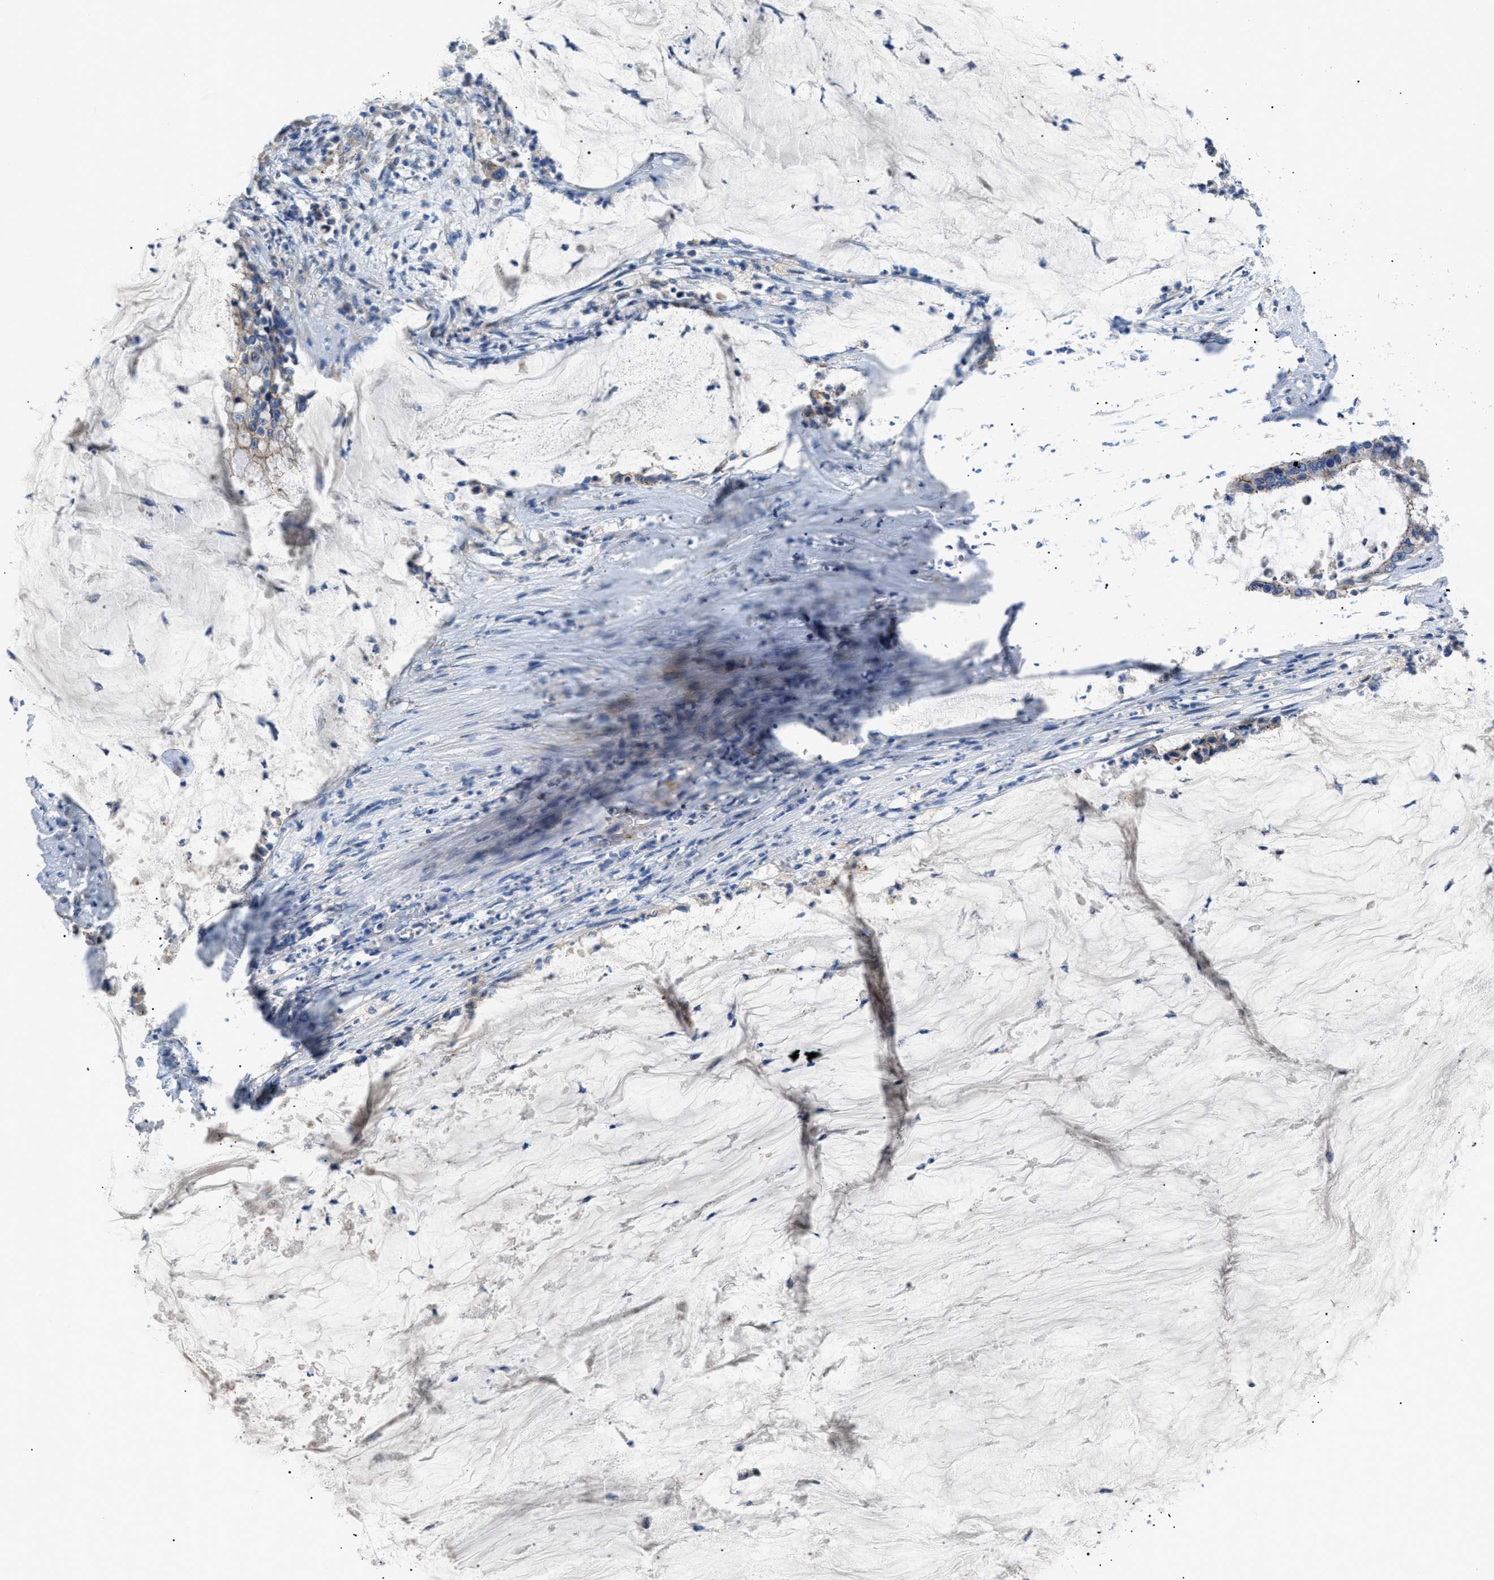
{"staining": {"intensity": "negative", "quantity": "none", "location": "none"}, "tissue": "pancreatic cancer", "cell_type": "Tumor cells", "image_type": "cancer", "snomed": [{"axis": "morphology", "description": "Adenocarcinoma, NOS"}, {"axis": "topography", "description": "Pancreas"}], "caption": "Micrograph shows no protein staining in tumor cells of adenocarcinoma (pancreatic) tissue.", "gene": "ZDHHC24", "patient": {"sex": "male", "age": 41}}